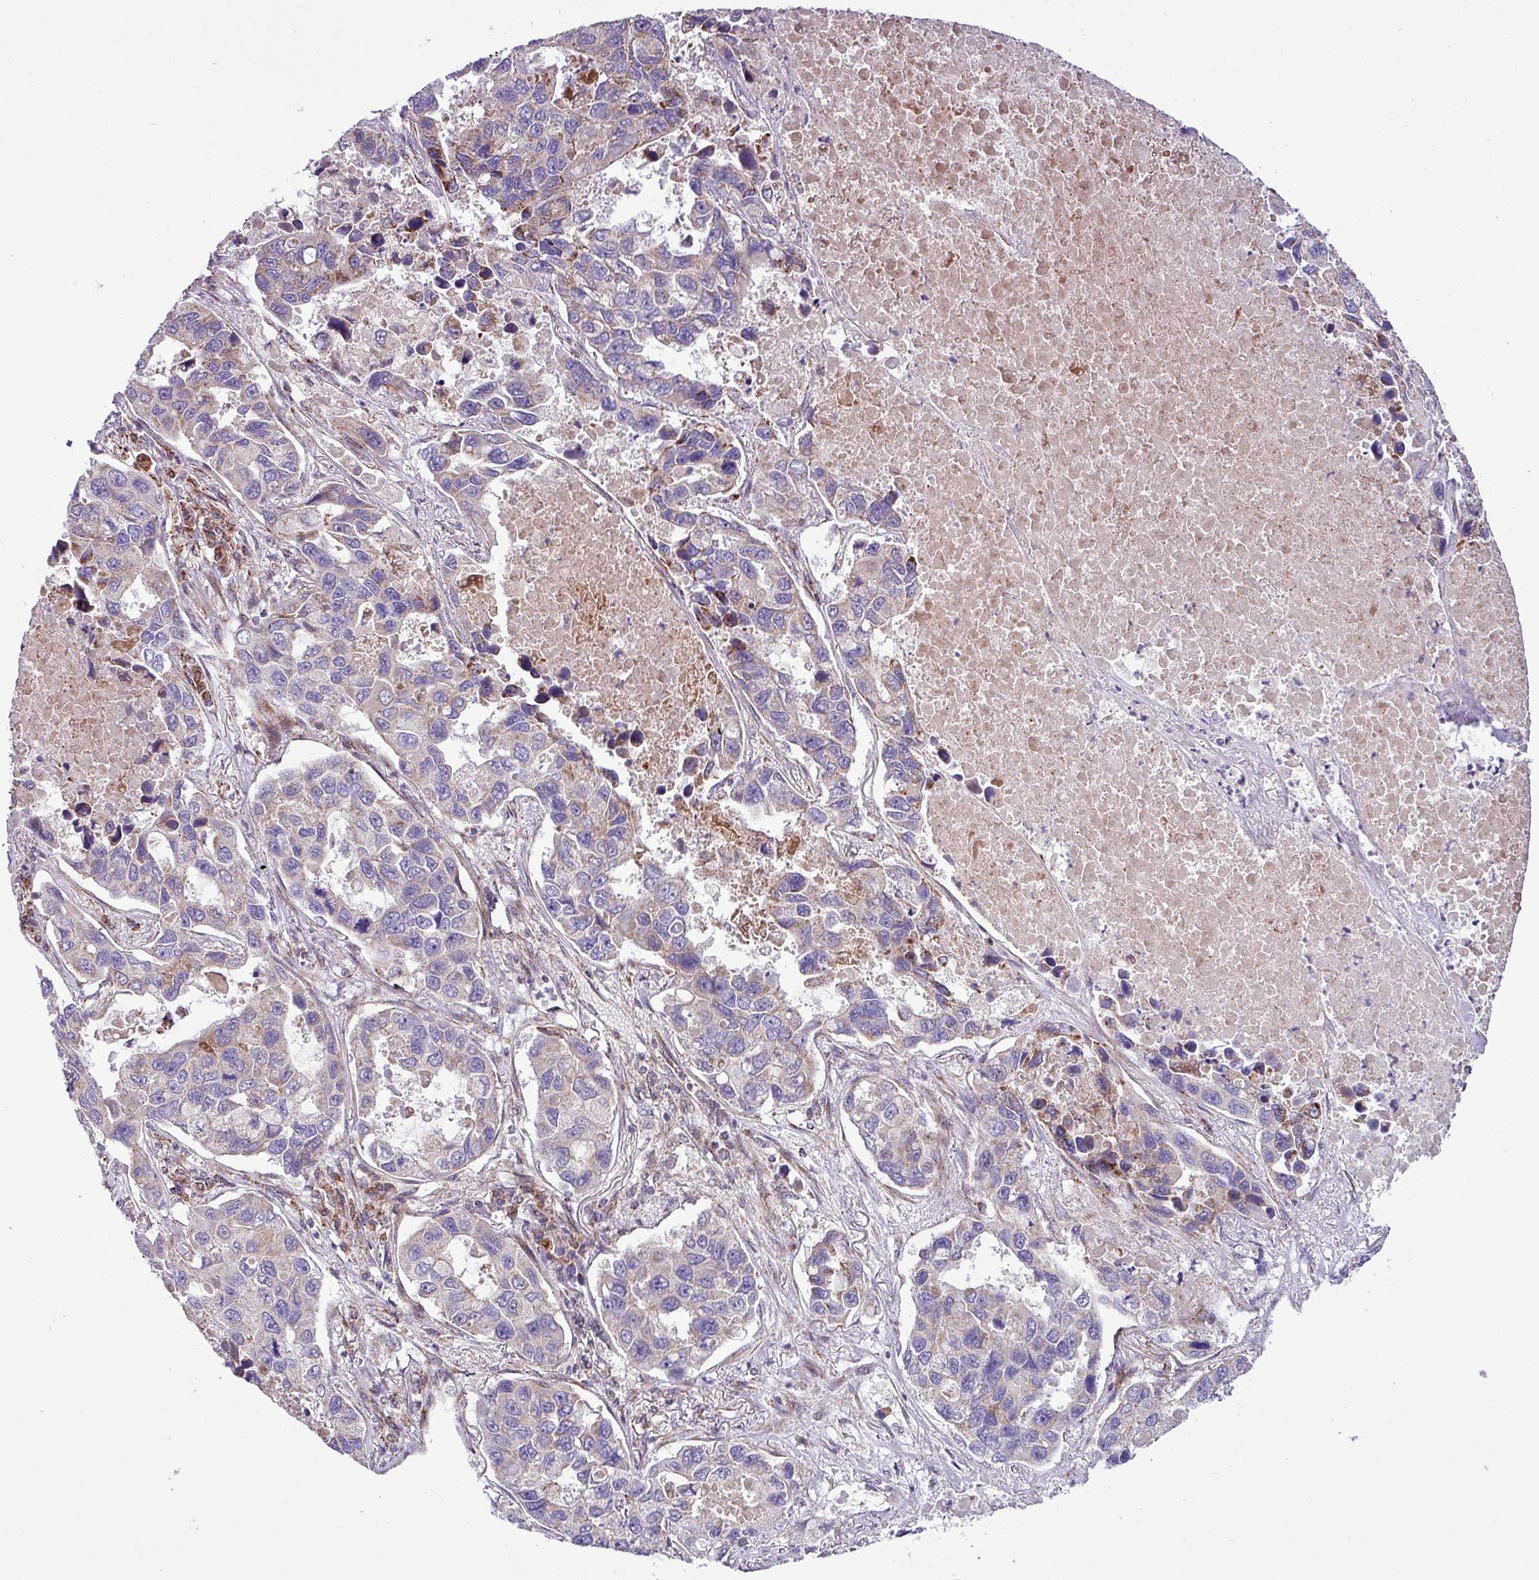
{"staining": {"intensity": "weak", "quantity": "<25%", "location": "cytoplasmic/membranous"}, "tissue": "lung cancer", "cell_type": "Tumor cells", "image_type": "cancer", "snomed": [{"axis": "morphology", "description": "Adenocarcinoma, NOS"}, {"axis": "topography", "description": "Lung"}], "caption": "This is a micrograph of immunohistochemistry staining of lung cancer (adenocarcinoma), which shows no expression in tumor cells.", "gene": "B3GNT9", "patient": {"sex": "male", "age": 64}}